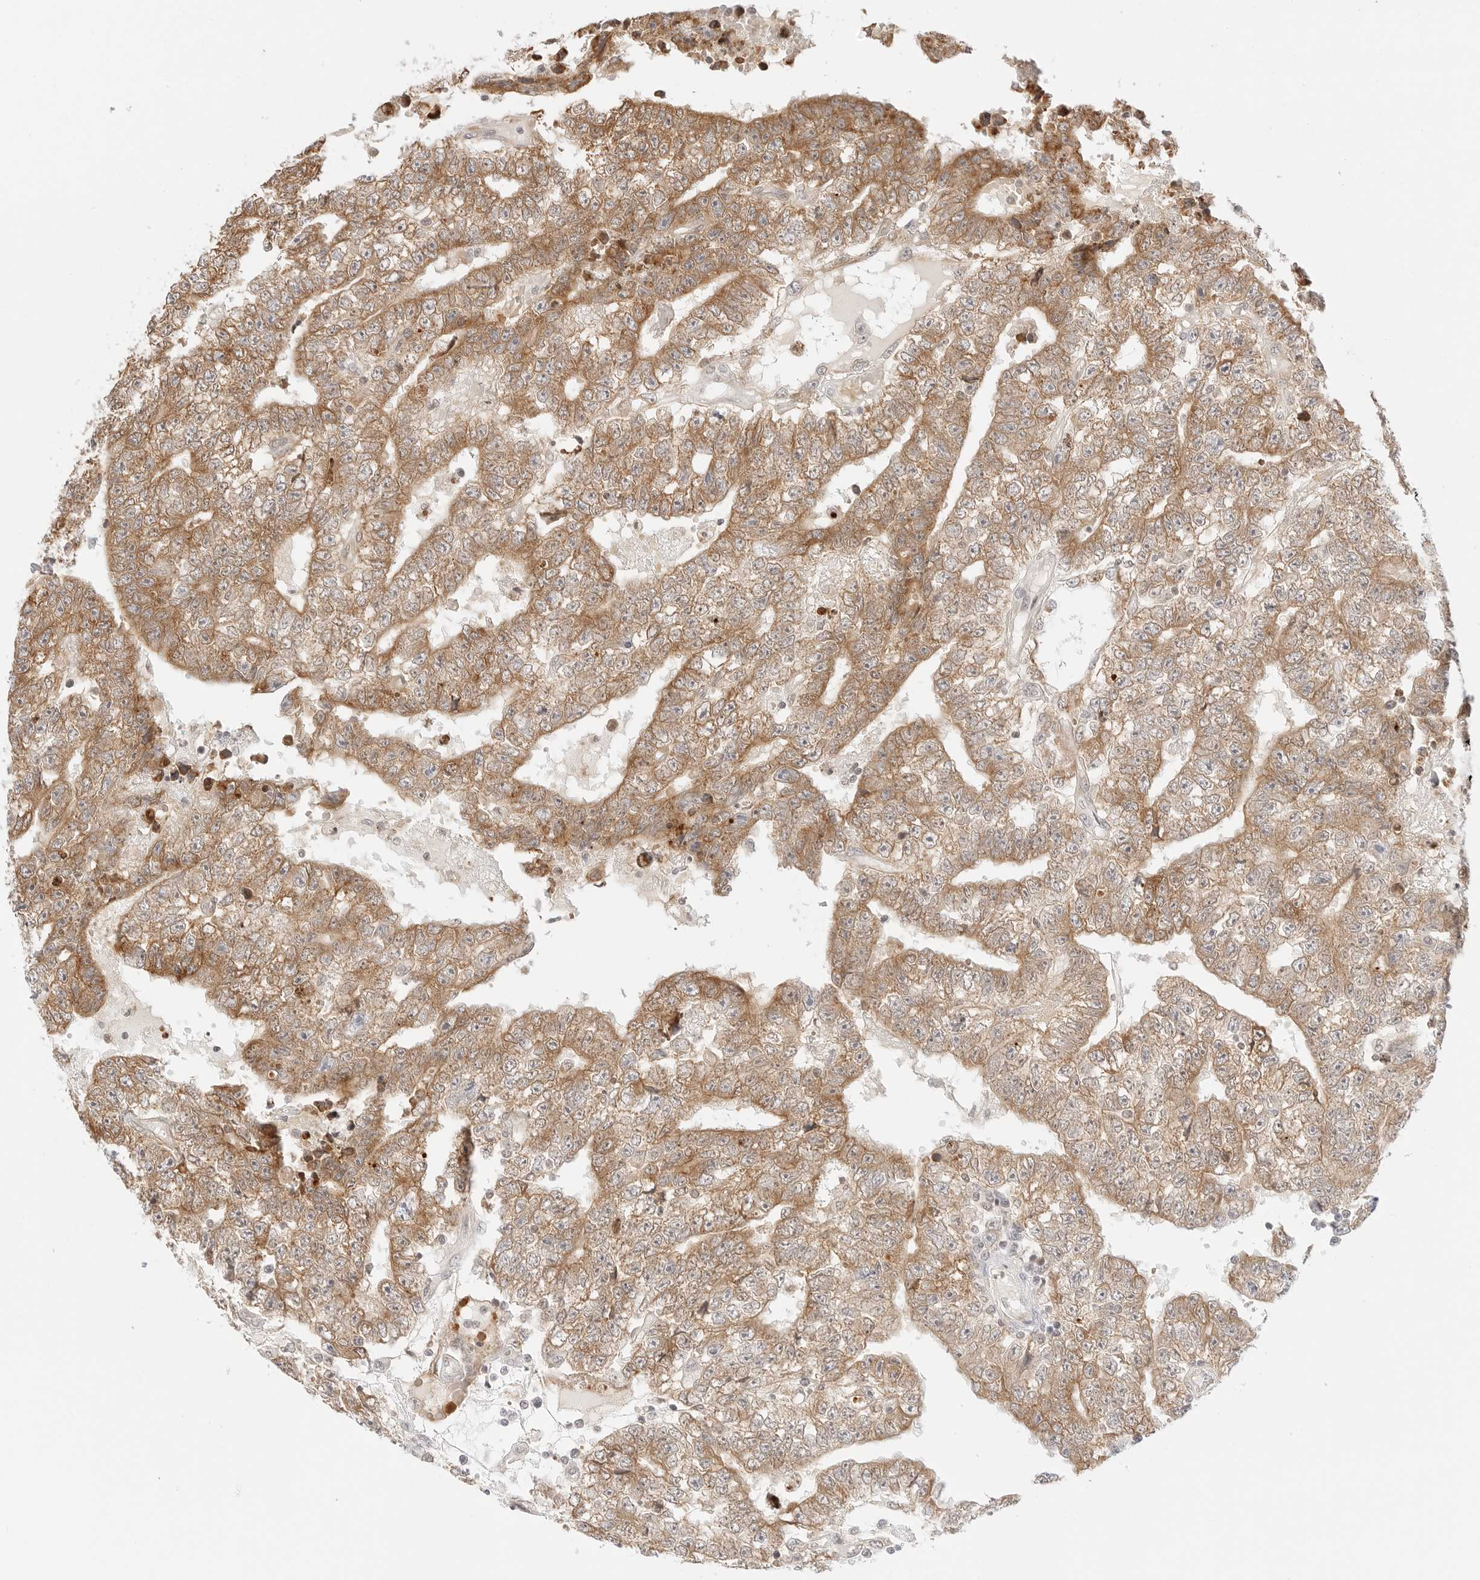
{"staining": {"intensity": "moderate", "quantity": ">75%", "location": "cytoplasmic/membranous"}, "tissue": "testis cancer", "cell_type": "Tumor cells", "image_type": "cancer", "snomed": [{"axis": "morphology", "description": "Carcinoma, Embryonal, NOS"}, {"axis": "topography", "description": "Testis"}], "caption": "Testis cancer (embryonal carcinoma) stained with immunohistochemistry (IHC) exhibits moderate cytoplasmic/membranous expression in approximately >75% of tumor cells.", "gene": "ERO1B", "patient": {"sex": "male", "age": 25}}